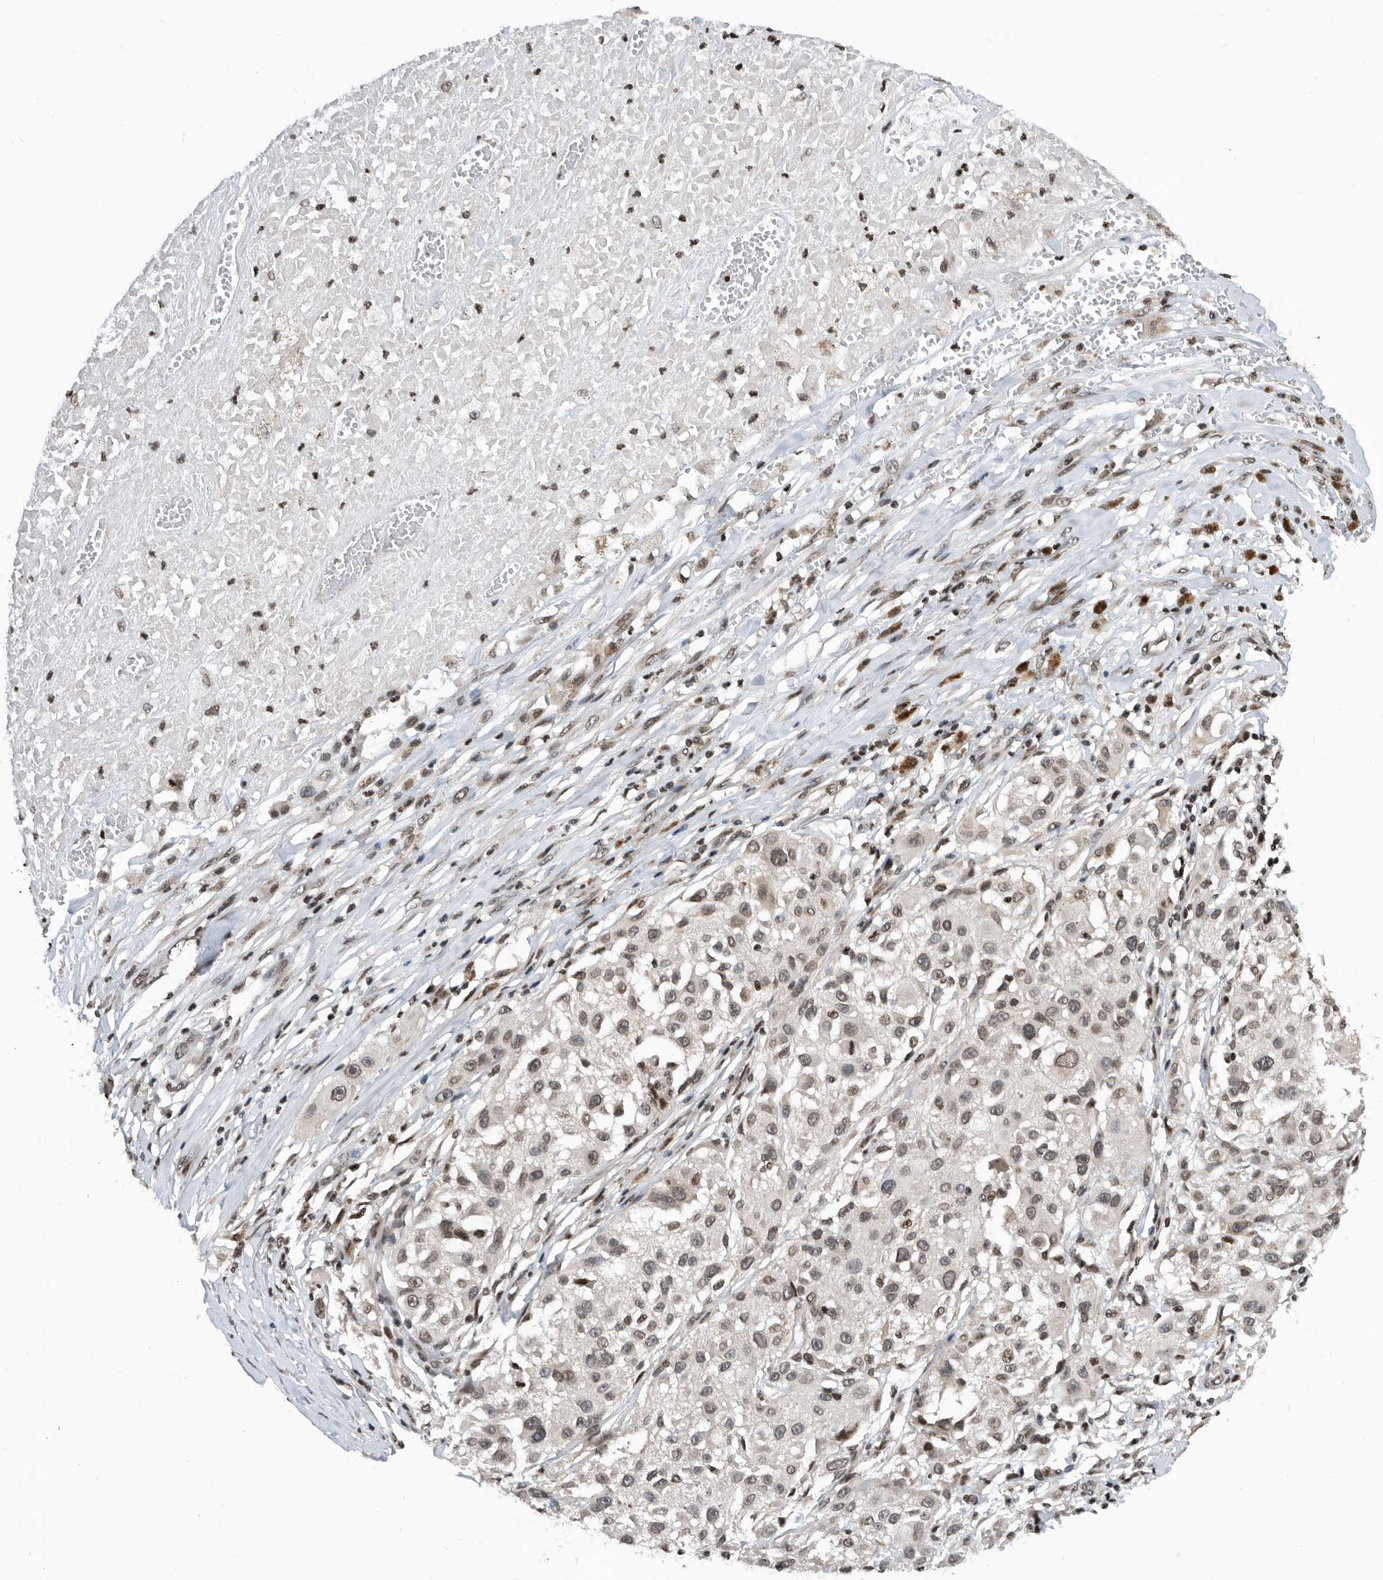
{"staining": {"intensity": "weak", "quantity": ">75%", "location": "nuclear"}, "tissue": "melanoma", "cell_type": "Tumor cells", "image_type": "cancer", "snomed": [{"axis": "morphology", "description": "Necrosis, NOS"}, {"axis": "morphology", "description": "Malignant melanoma, NOS"}, {"axis": "topography", "description": "Skin"}], "caption": "An IHC histopathology image of tumor tissue is shown. Protein staining in brown labels weak nuclear positivity in malignant melanoma within tumor cells. The protein is shown in brown color, while the nuclei are stained blue.", "gene": "SNRNP48", "patient": {"sex": "female", "age": 87}}